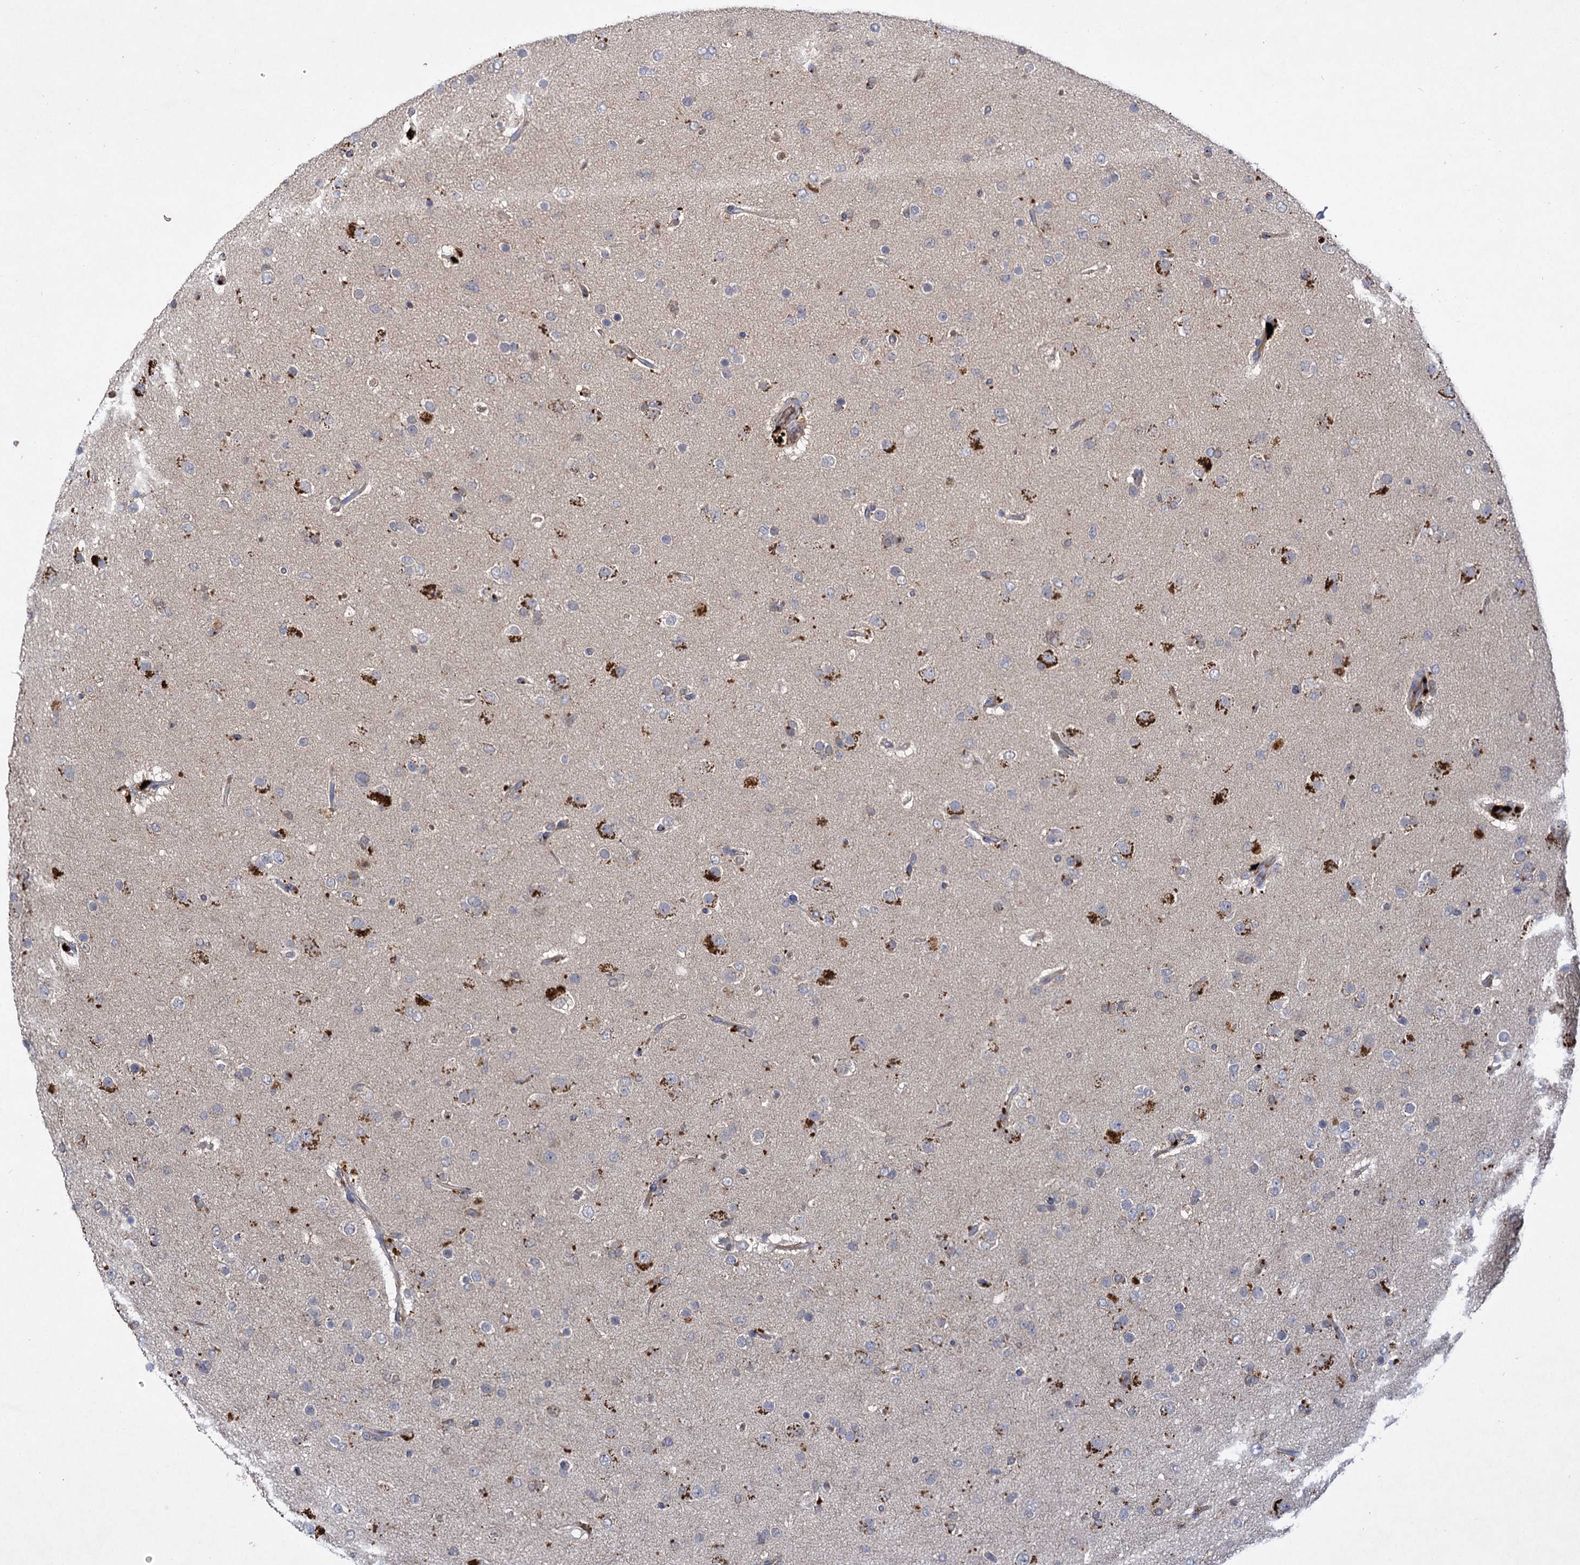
{"staining": {"intensity": "weak", "quantity": "<25%", "location": "cytoplasmic/membranous"}, "tissue": "glioma", "cell_type": "Tumor cells", "image_type": "cancer", "snomed": [{"axis": "morphology", "description": "Glioma, malignant, Low grade"}, {"axis": "topography", "description": "Brain"}], "caption": "Protein analysis of glioma reveals no significant positivity in tumor cells.", "gene": "USP50", "patient": {"sex": "male", "age": 65}}